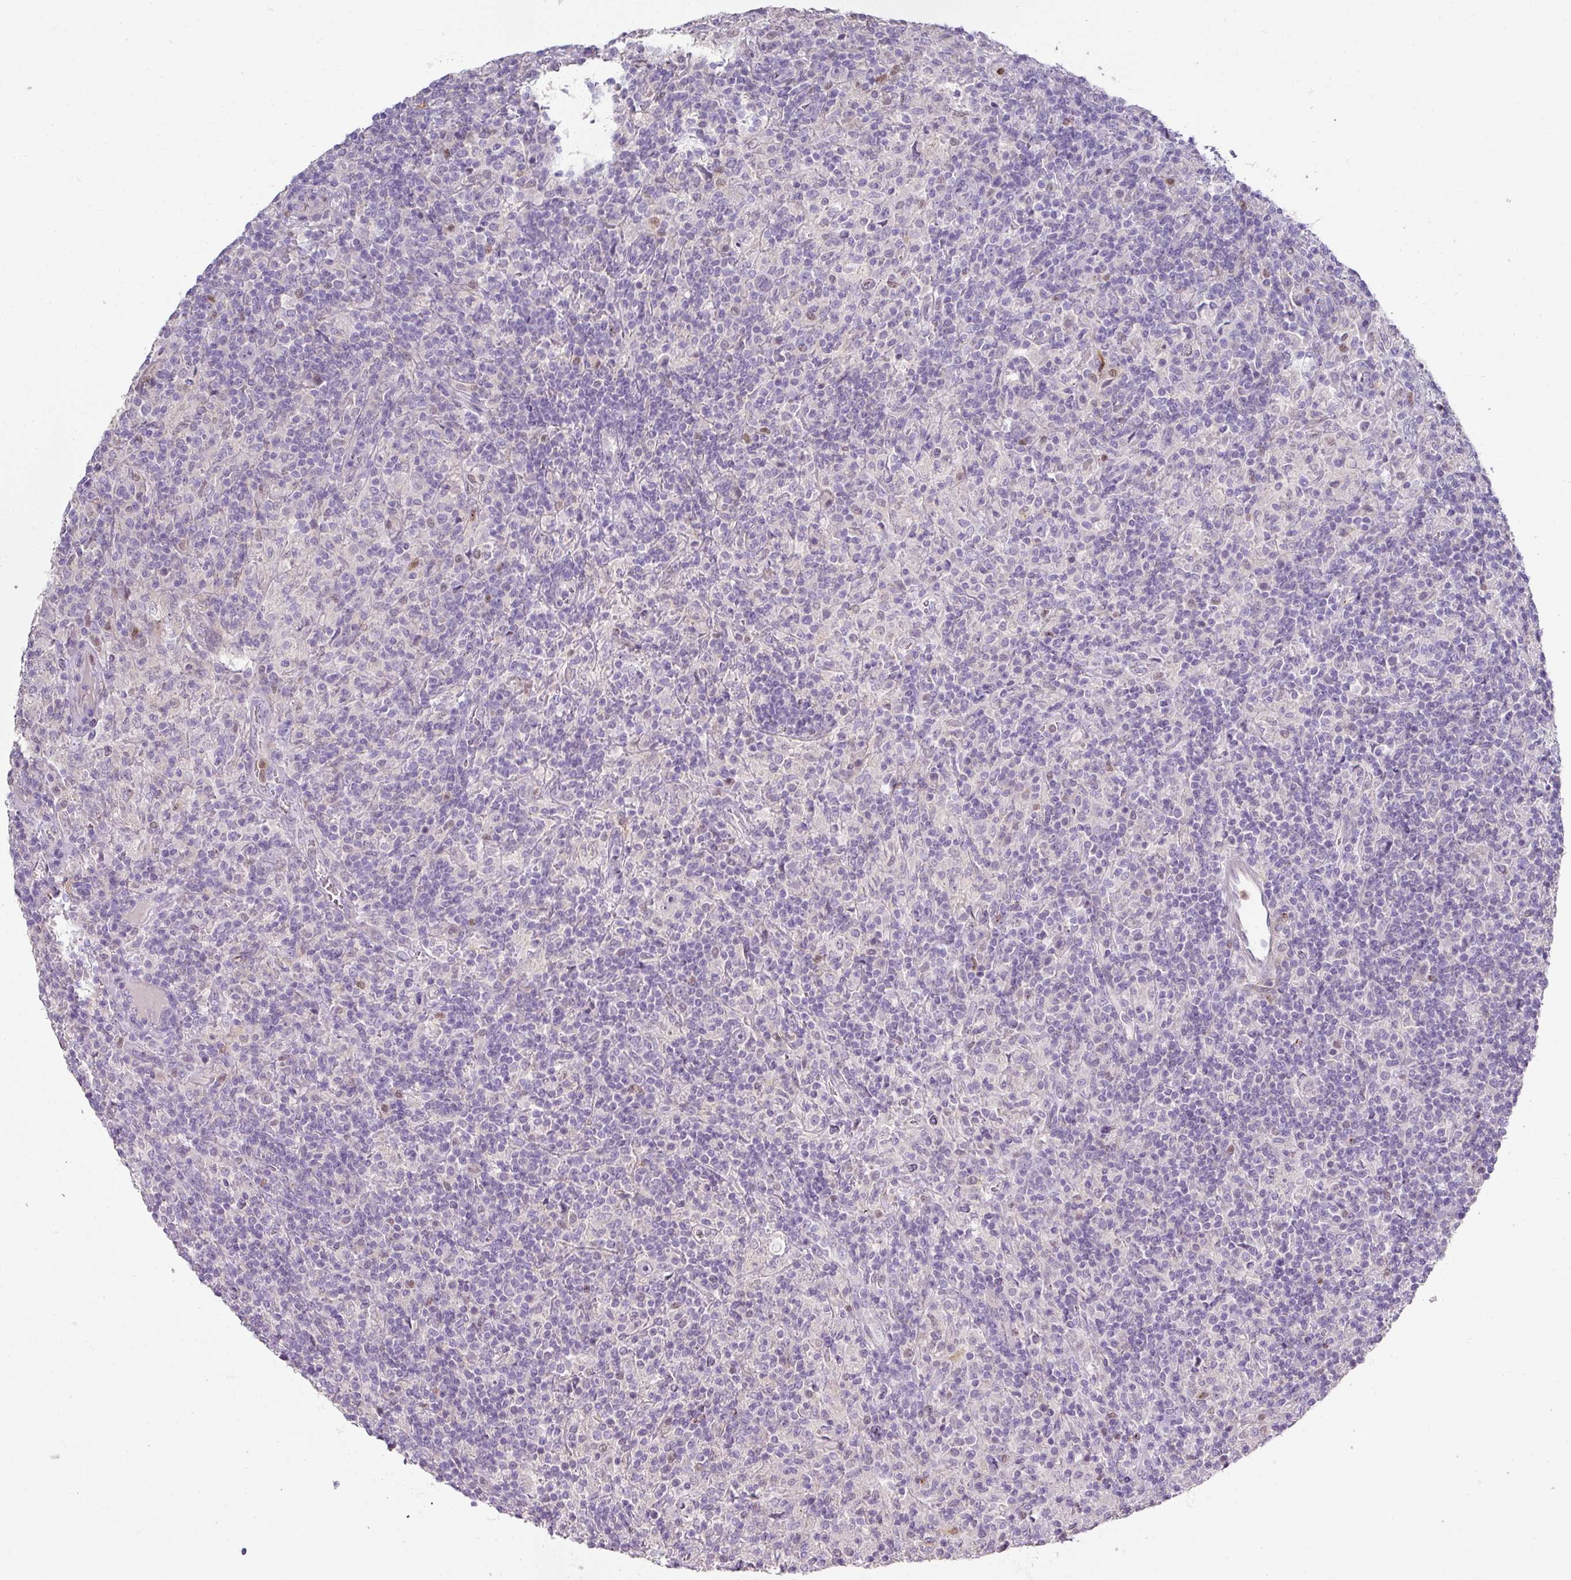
{"staining": {"intensity": "negative", "quantity": "none", "location": "none"}, "tissue": "lymphoma", "cell_type": "Tumor cells", "image_type": "cancer", "snomed": [{"axis": "morphology", "description": "Hodgkin's disease, NOS"}, {"axis": "topography", "description": "Lymph node"}], "caption": "This micrograph is of Hodgkin's disease stained with immunohistochemistry to label a protein in brown with the nuclei are counter-stained blue. There is no expression in tumor cells.", "gene": "HHEX", "patient": {"sex": "male", "age": 70}}